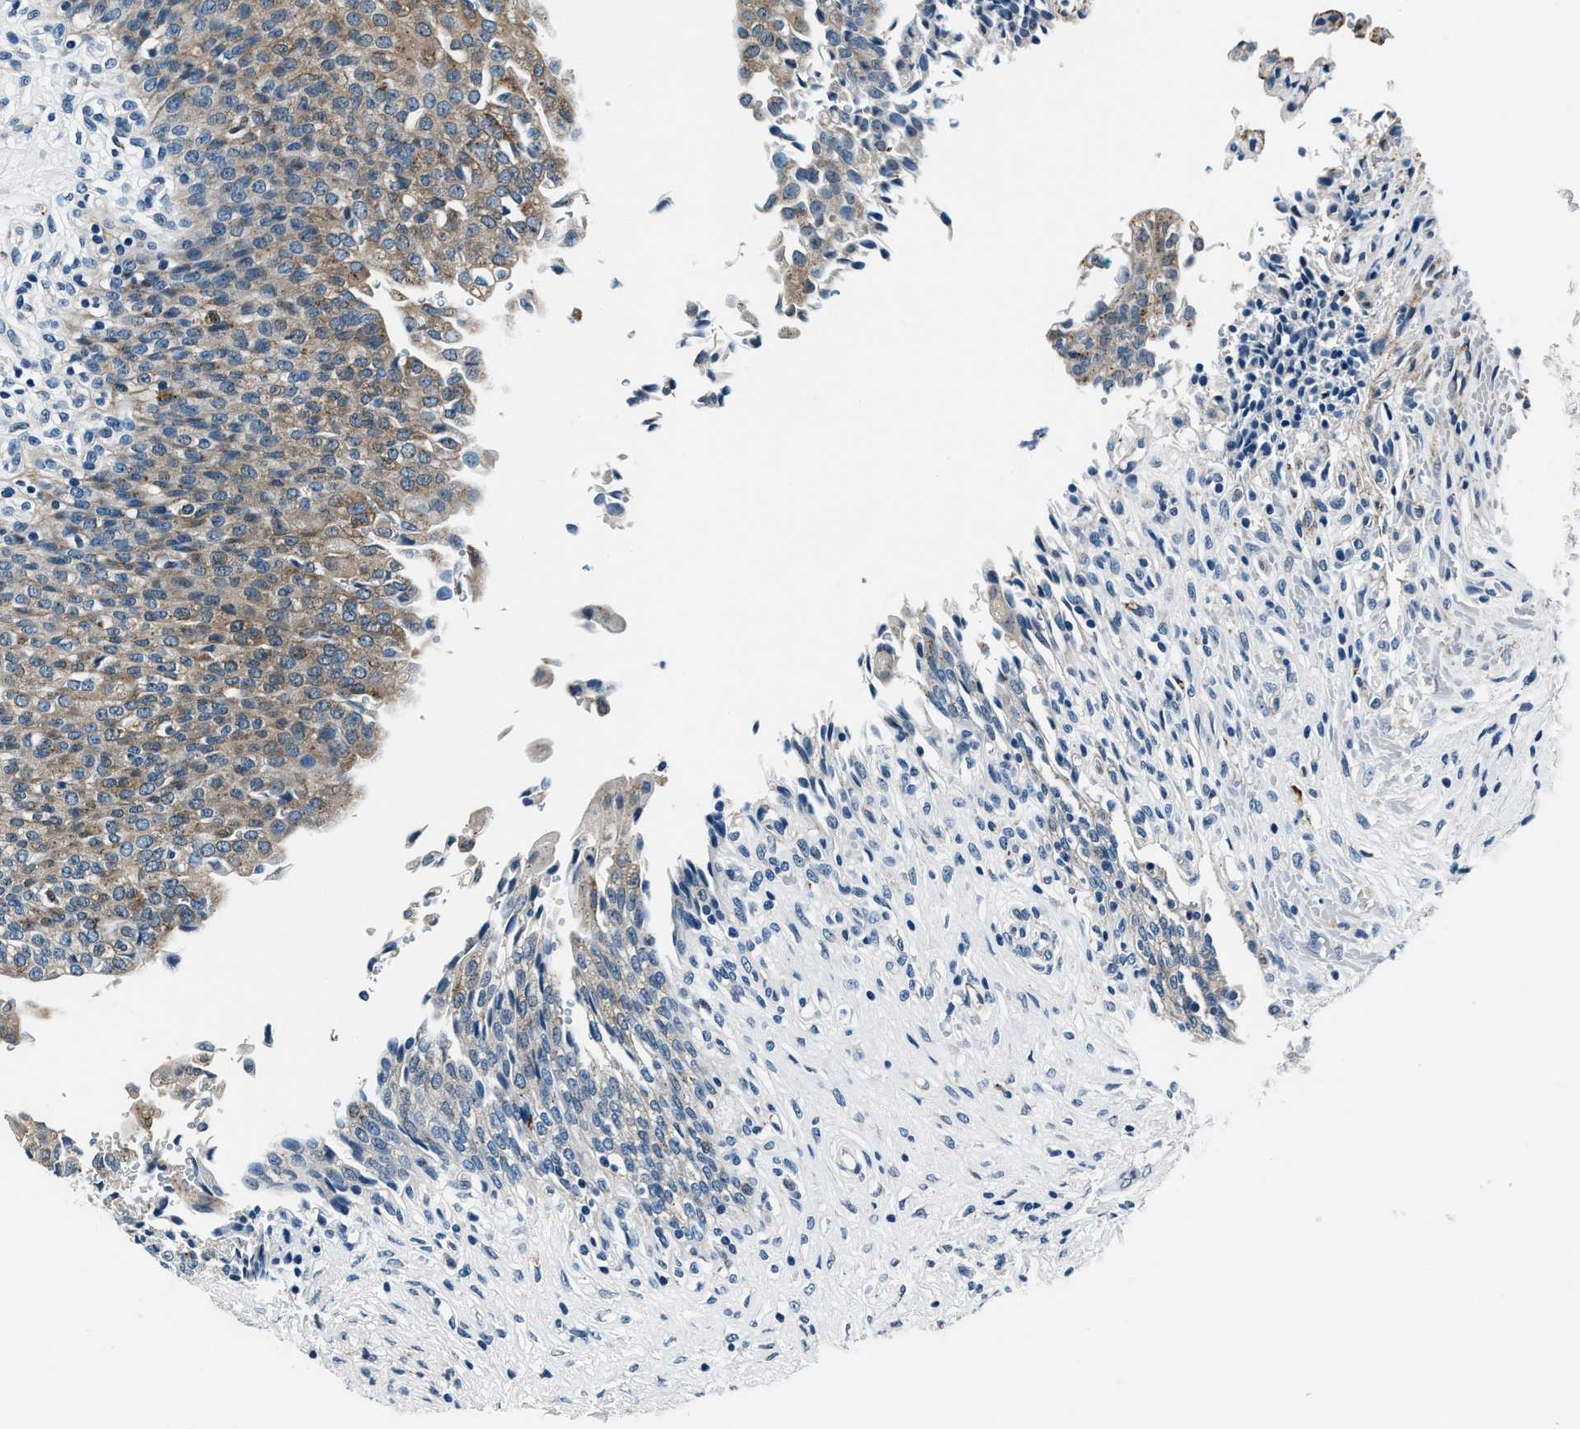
{"staining": {"intensity": "moderate", "quantity": ">75%", "location": "cytoplasmic/membranous"}, "tissue": "urinary bladder", "cell_type": "Urothelial cells", "image_type": "normal", "snomed": [{"axis": "morphology", "description": "Urothelial carcinoma, High grade"}, {"axis": "topography", "description": "Urinary bladder"}], "caption": "The immunohistochemical stain labels moderate cytoplasmic/membranous positivity in urothelial cells of normal urinary bladder.", "gene": "PTPDC1", "patient": {"sex": "male", "age": 46}}